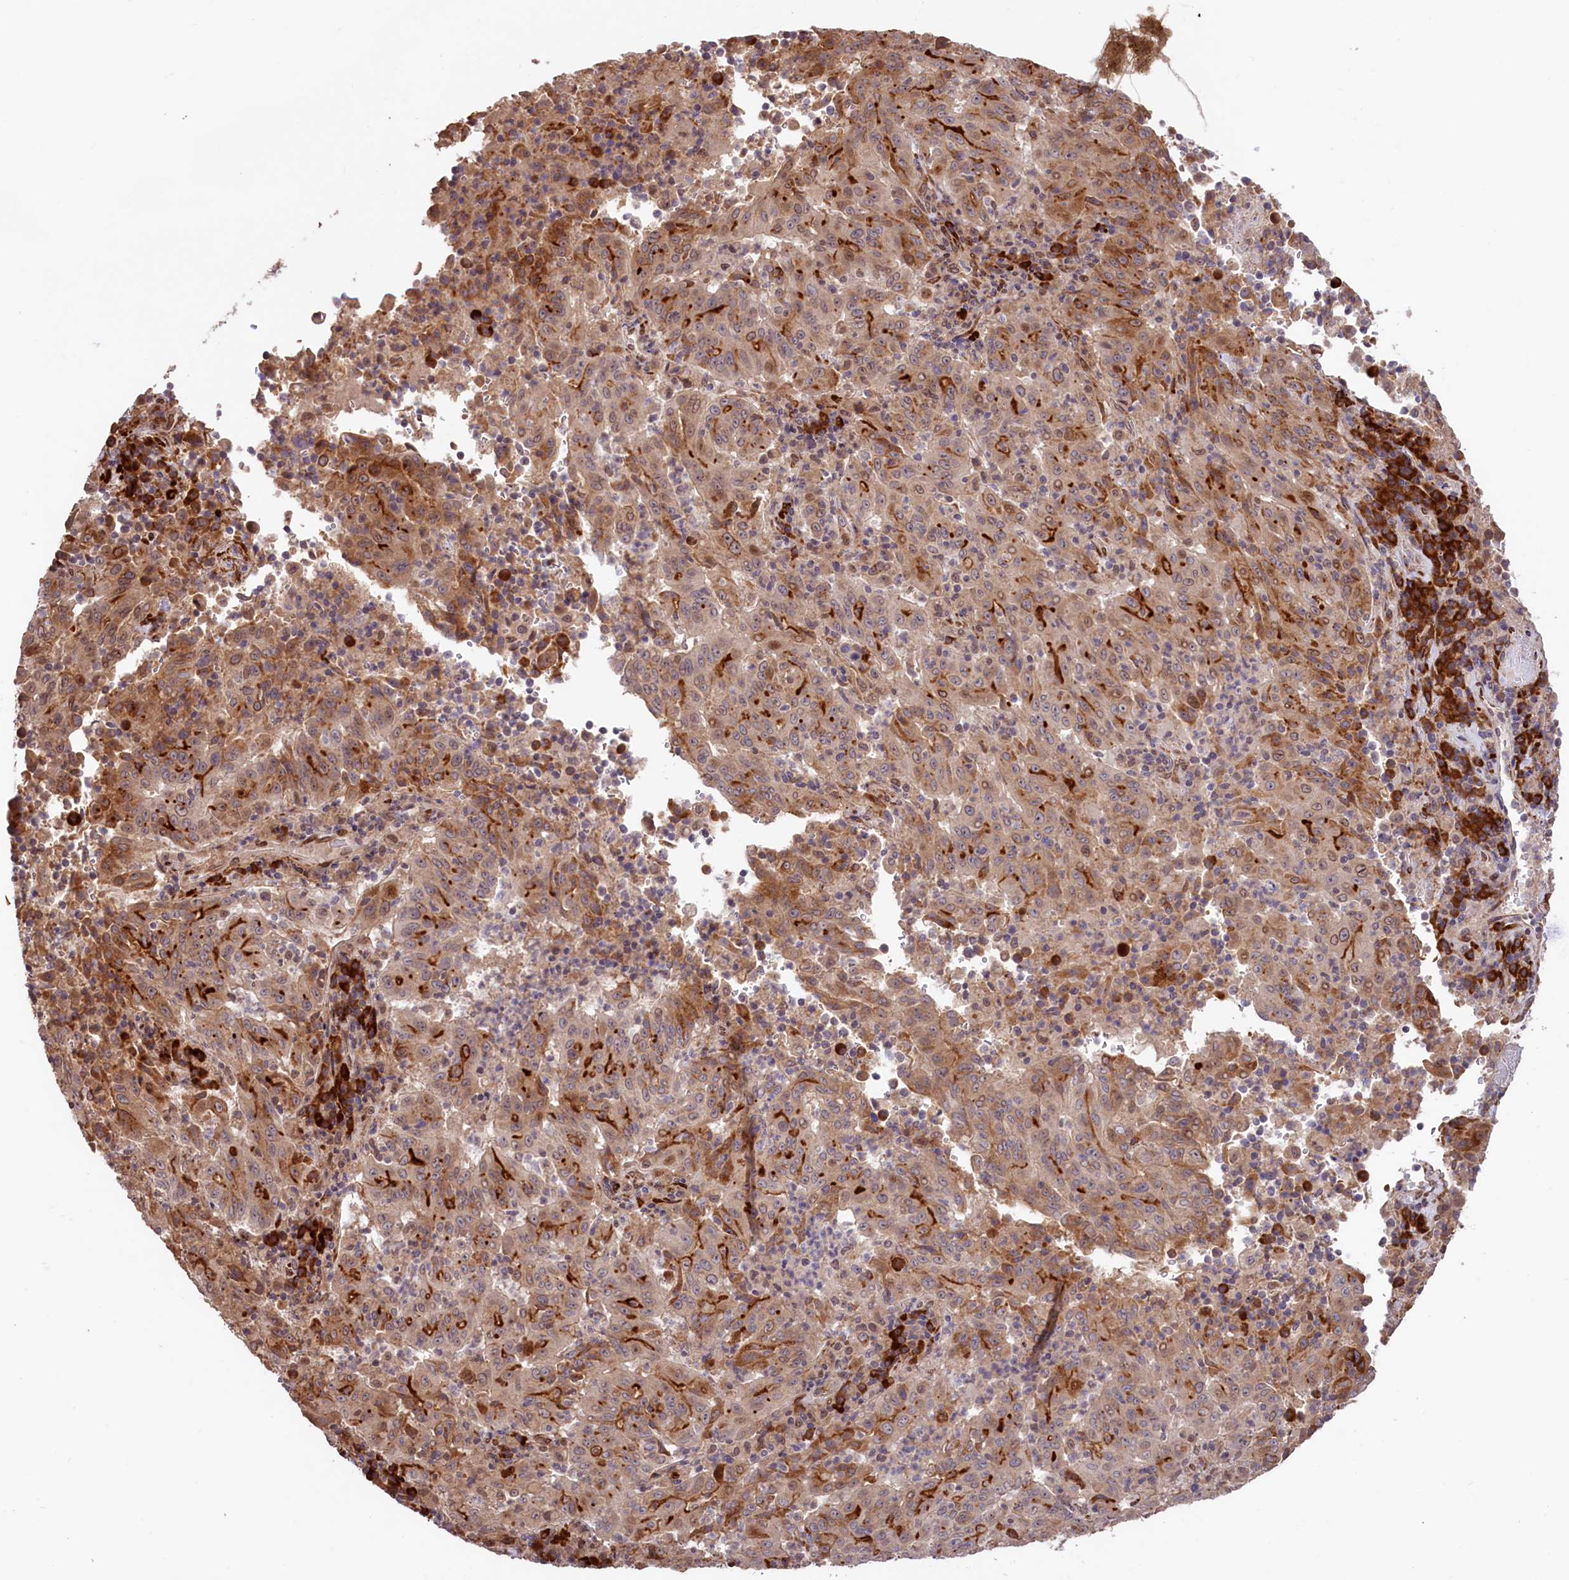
{"staining": {"intensity": "moderate", "quantity": ">75%", "location": "cytoplasmic/membranous"}, "tissue": "pancreatic cancer", "cell_type": "Tumor cells", "image_type": "cancer", "snomed": [{"axis": "morphology", "description": "Adenocarcinoma, NOS"}, {"axis": "topography", "description": "Pancreas"}], "caption": "This is an image of immunohistochemistry (IHC) staining of pancreatic cancer (adenocarcinoma), which shows moderate expression in the cytoplasmic/membranous of tumor cells.", "gene": "C5orf15", "patient": {"sex": "male", "age": 63}}